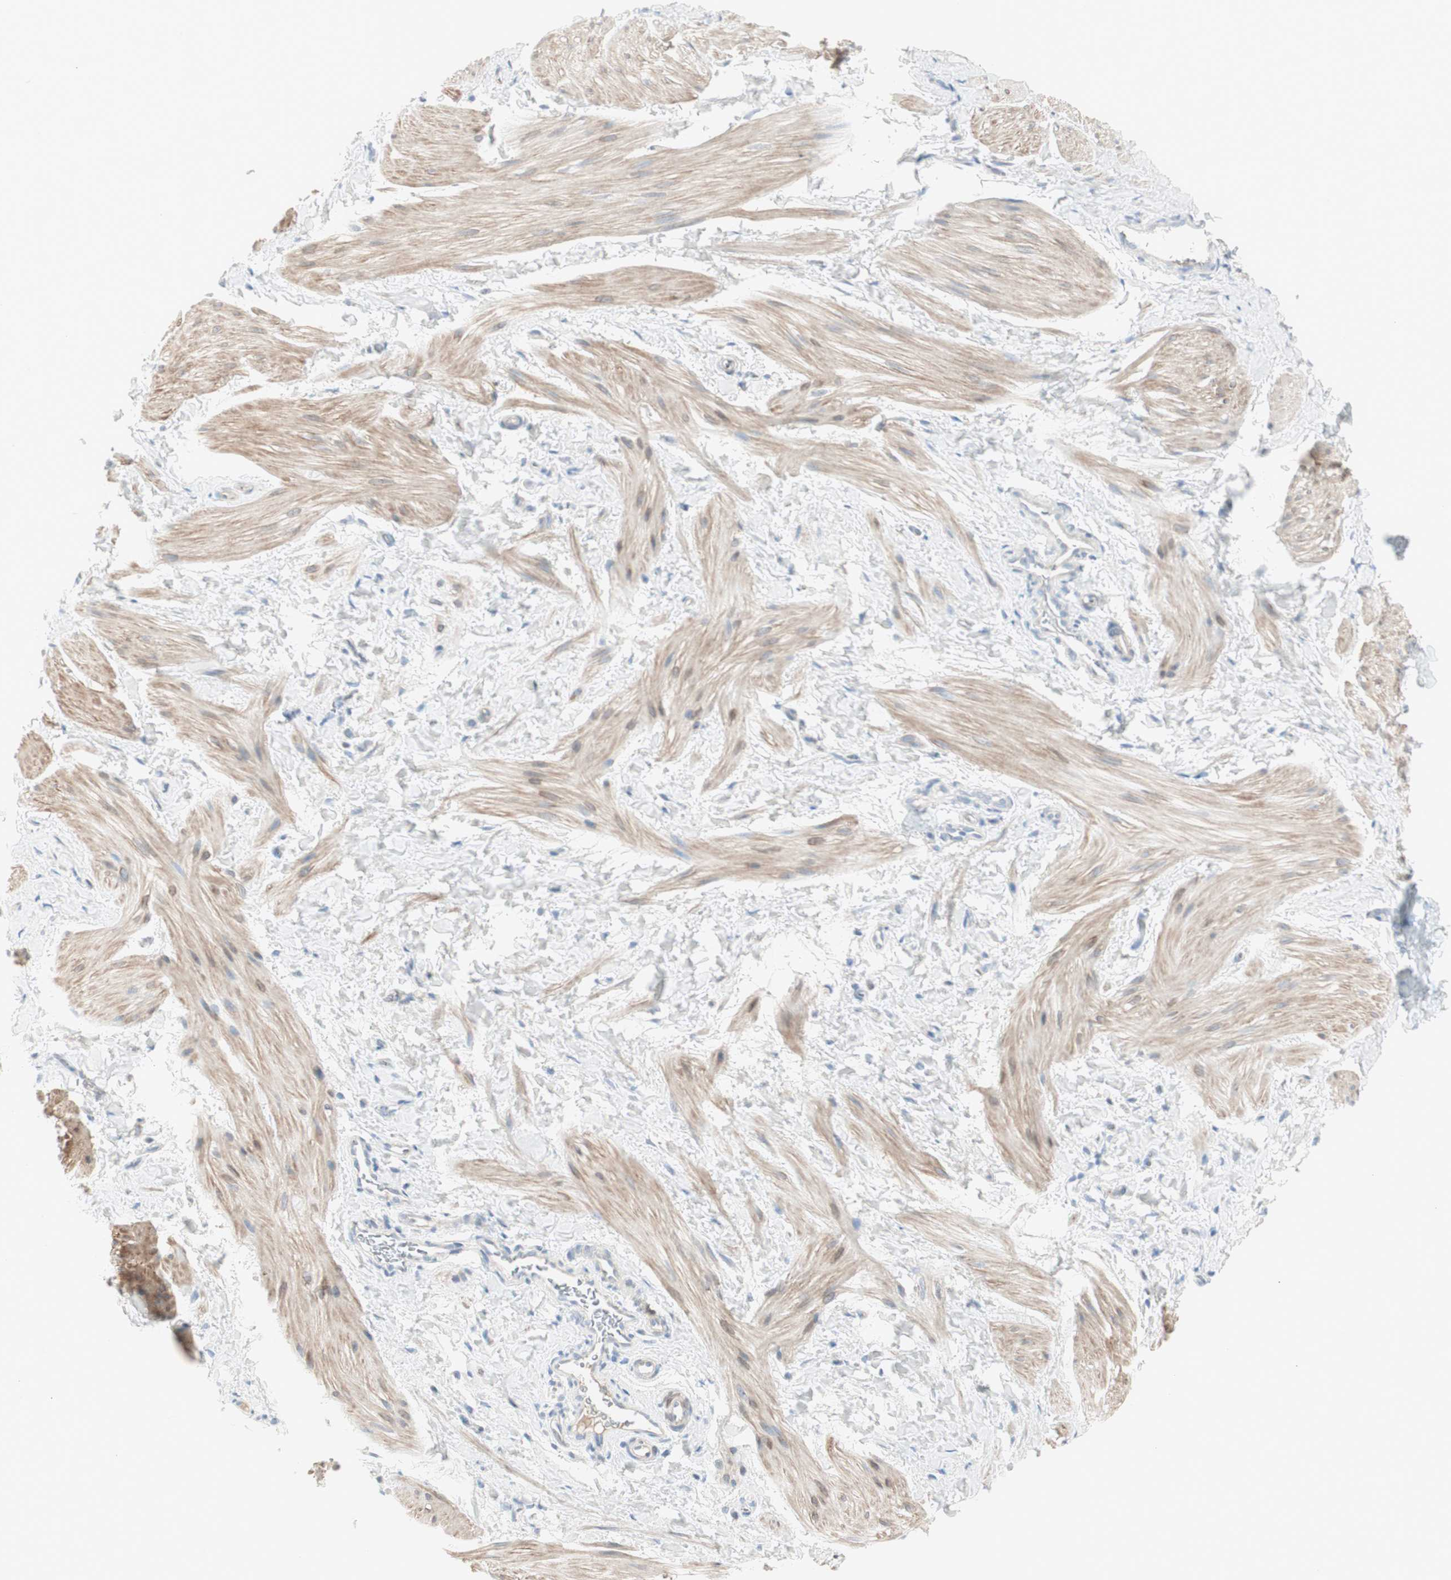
{"staining": {"intensity": "weak", "quantity": "25%-75%", "location": "cytoplasmic/membranous"}, "tissue": "smooth muscle", "cell_type": "Smooth muscle cells", "image_type": "normal", "snomed": [{"axis": "morphology", "description": "Normal tissue, NOS"}, {"axis": "topography", "description": "Smooth muscle"}], "caption": "Protein expression analysis of normal human smooth muscle reveals weak cytoplasmic/membranous staining in about 25%-75% of smooth muscle cells. The staining is performed using DAB brown chromogen to label protein expression. The nuclei are counter-stained blue using hematoxylin.", "gene": "CDHR5", "patient": {"sex": "male", "age": 16}}